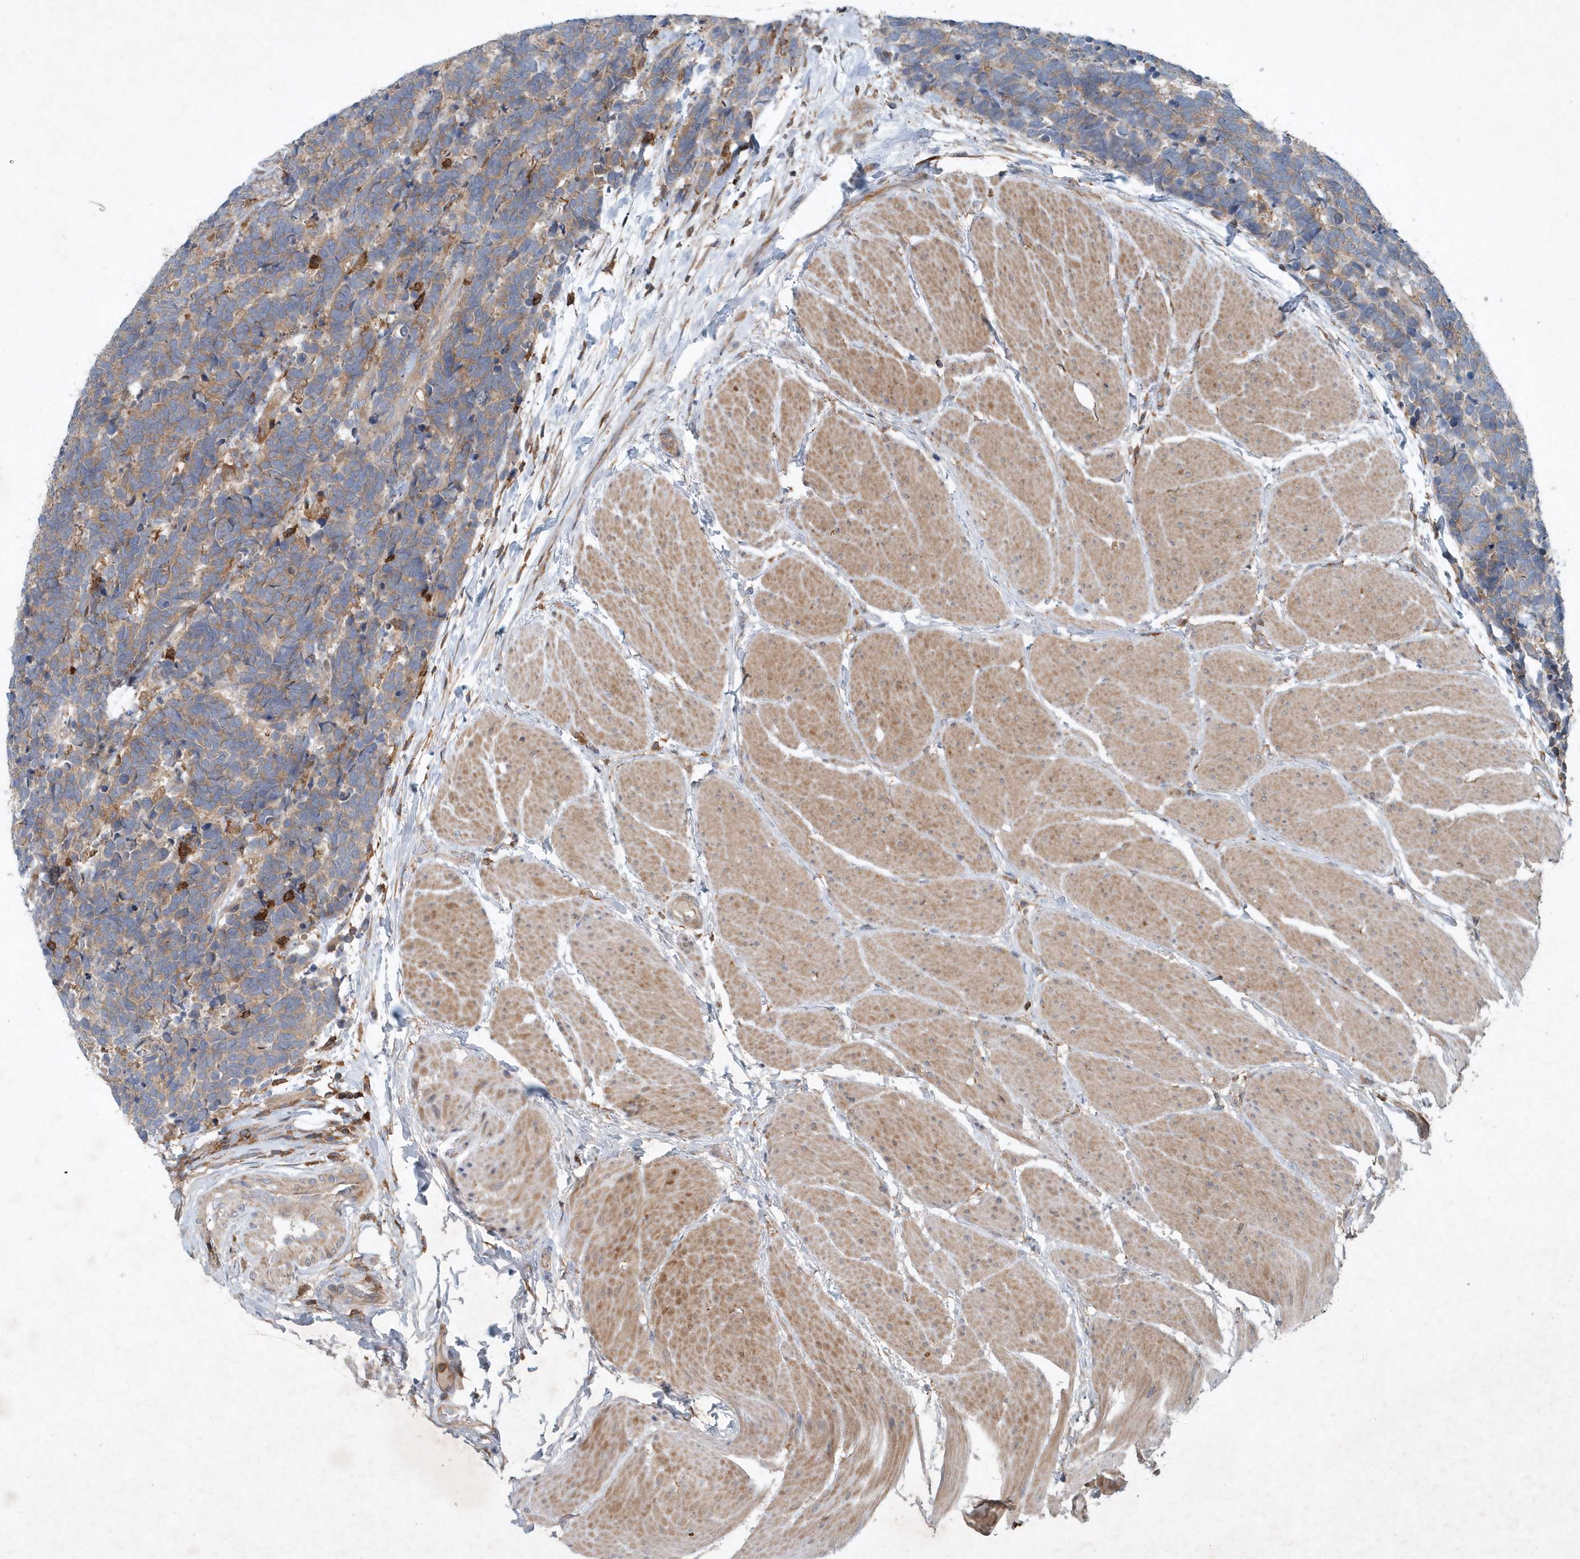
{"staining": {"intensity": "weak", "quantity": "25%-75%", "location": "cytoplasmic/membranous"}, "tissue": "carcinoid", "cell_type": "Tumor cells", "image_type": "cancer", "snomed": [{"axis": "morphology", "description": "Carcinoma, NOS"}, {"axis": "morphology", "description": "Carcinoid, malignant, NOS"}, {"axis": "topography", "description": "Urinary bladder"}], "caption": "Protein staining exhibits weak cytoplasmic/membranous positivity in approximately 25%-75% of tumor cells in carcinoid.", "gene": "P2RY10", "patient": {"sex": "male", "age": 57}}